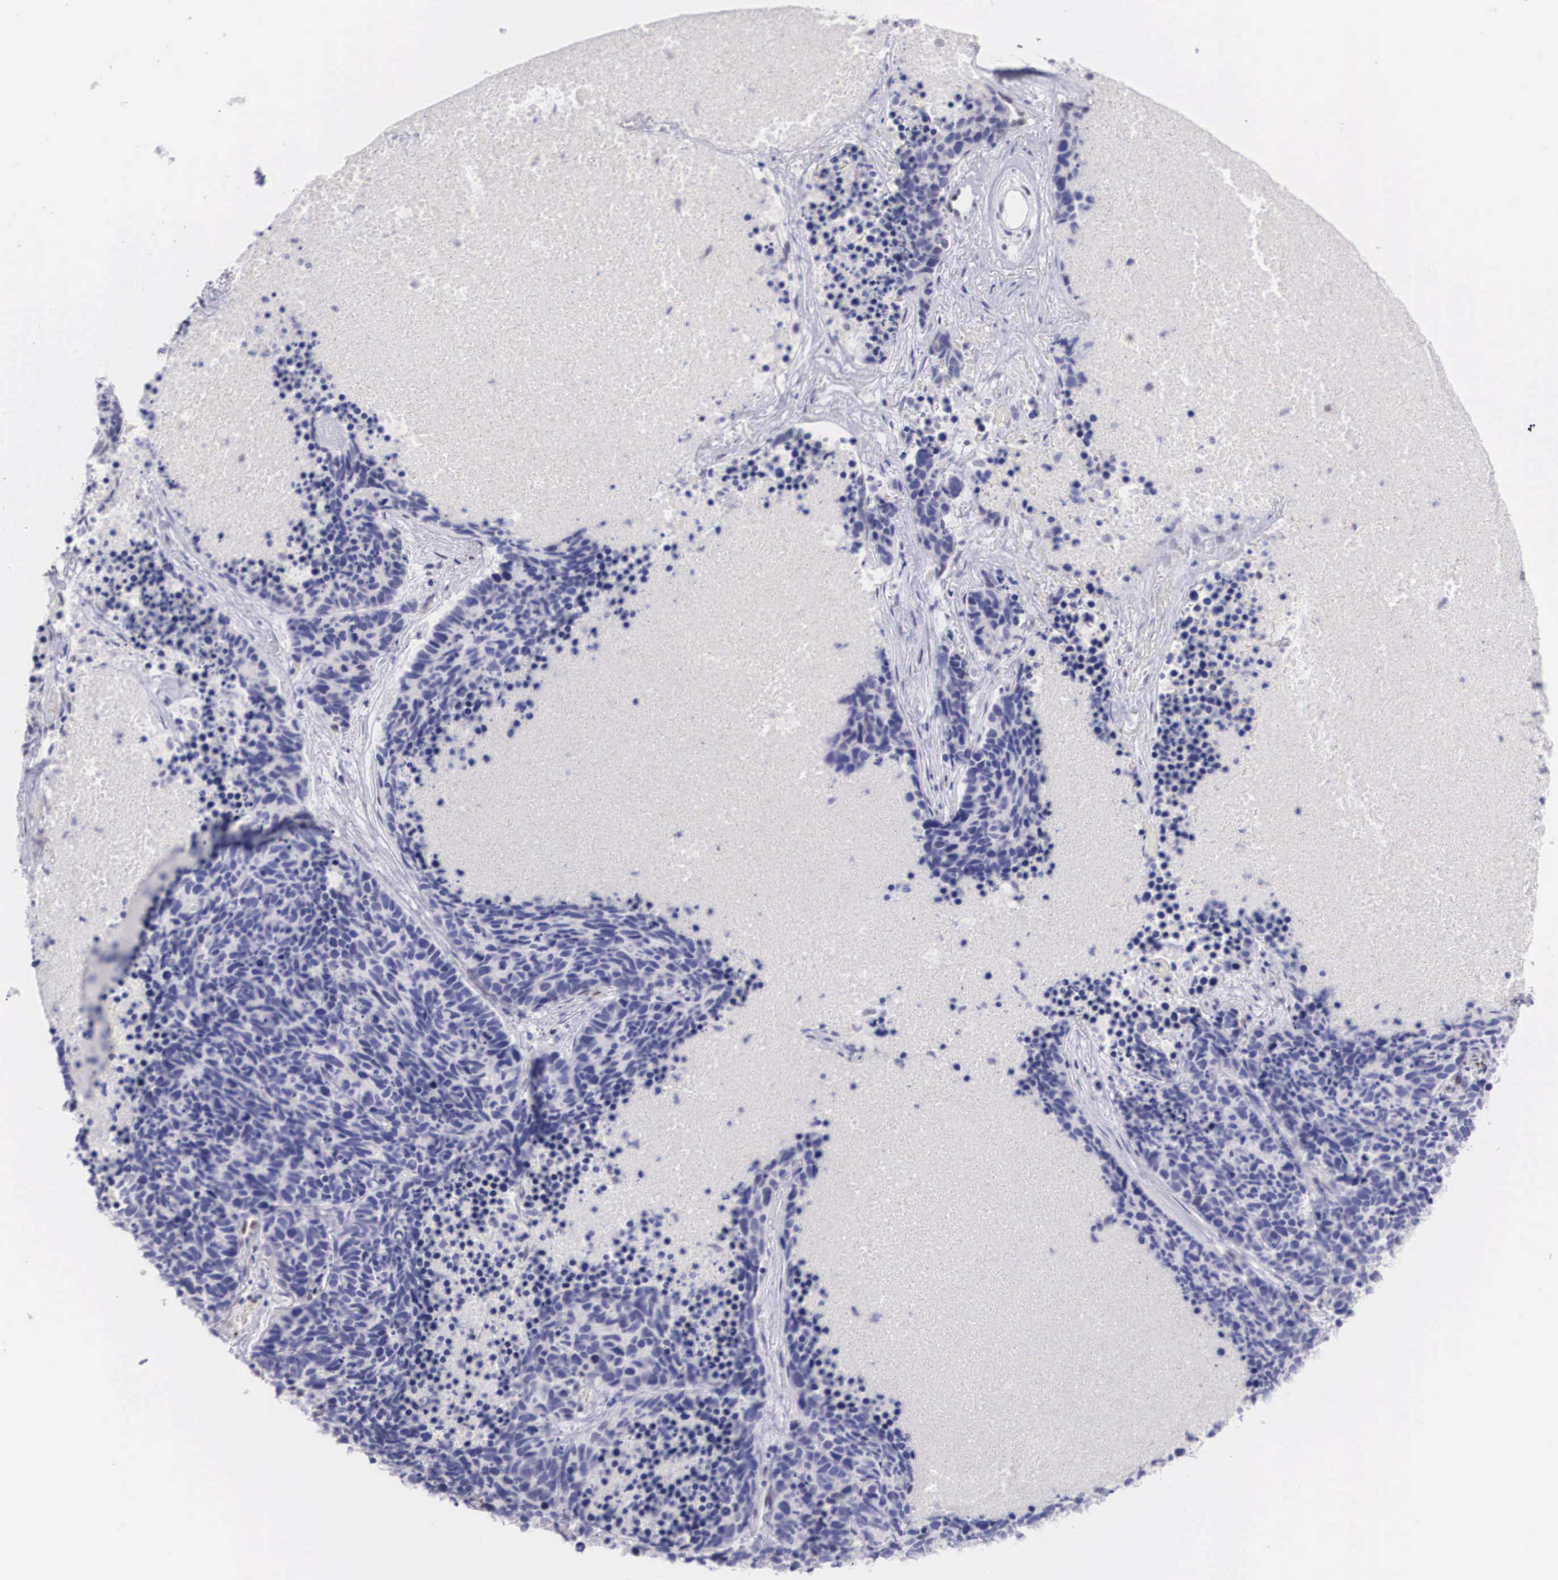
{"staining": {"intensity": "negative", "quantity": "none", "location": "none"}, "tissue": "lung cancer", "cell_type": "Tumor cells", "image_type": "cancer", "snomed": [{"axis": "morphology", "description": "Neoplasm, malignant, NOS"}, {"axis": "topography", "description": "Lung"}], "caption": "An immunohistochemistry (IHC) micrograph of lung malignant neoplasm is shown. There is no staining in tumor cells of lung malignant neoplasm.", "gene": "HMGN5", "patient": {"sex": "female", "age": 75}}